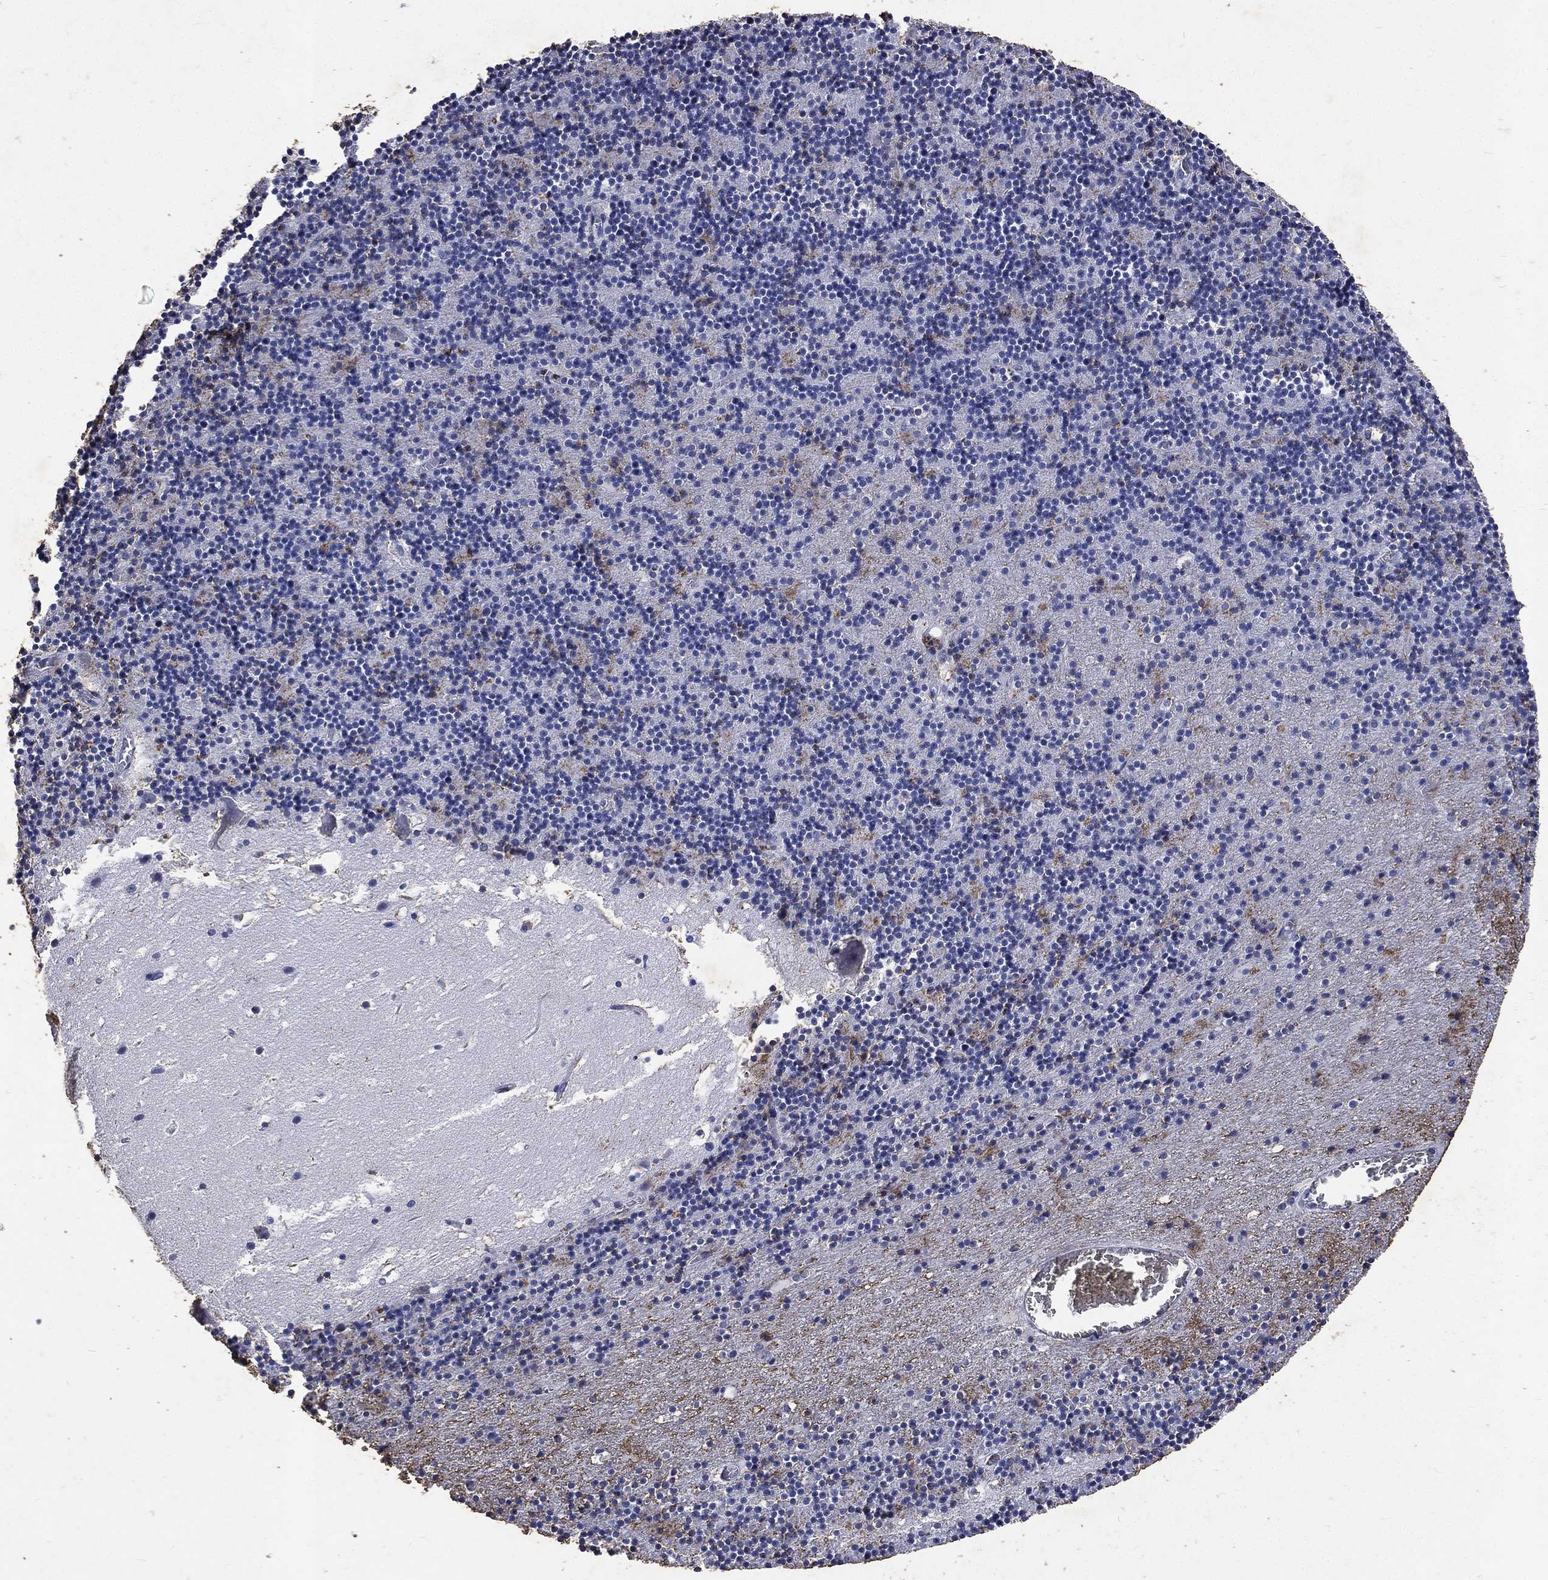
{"staining": {"intensity": "negative", "quantity": "none", "location": "none"}, "tissue": "cerebellum", "cell_type": "Cells in granular layer", "image_type": "normal", "snomed": [{"axis": "morphology", "description": "Normal tissue, NOS"}, {"axis": "topography", "description": "Cerebellum"}], "caption": "Immunohistochemical staining of benign human cerebellum demonstrates no significant staining in cells in granular layer.", "gene": "SLC34A2", "patient": {"sex": "male", "age": 37}}